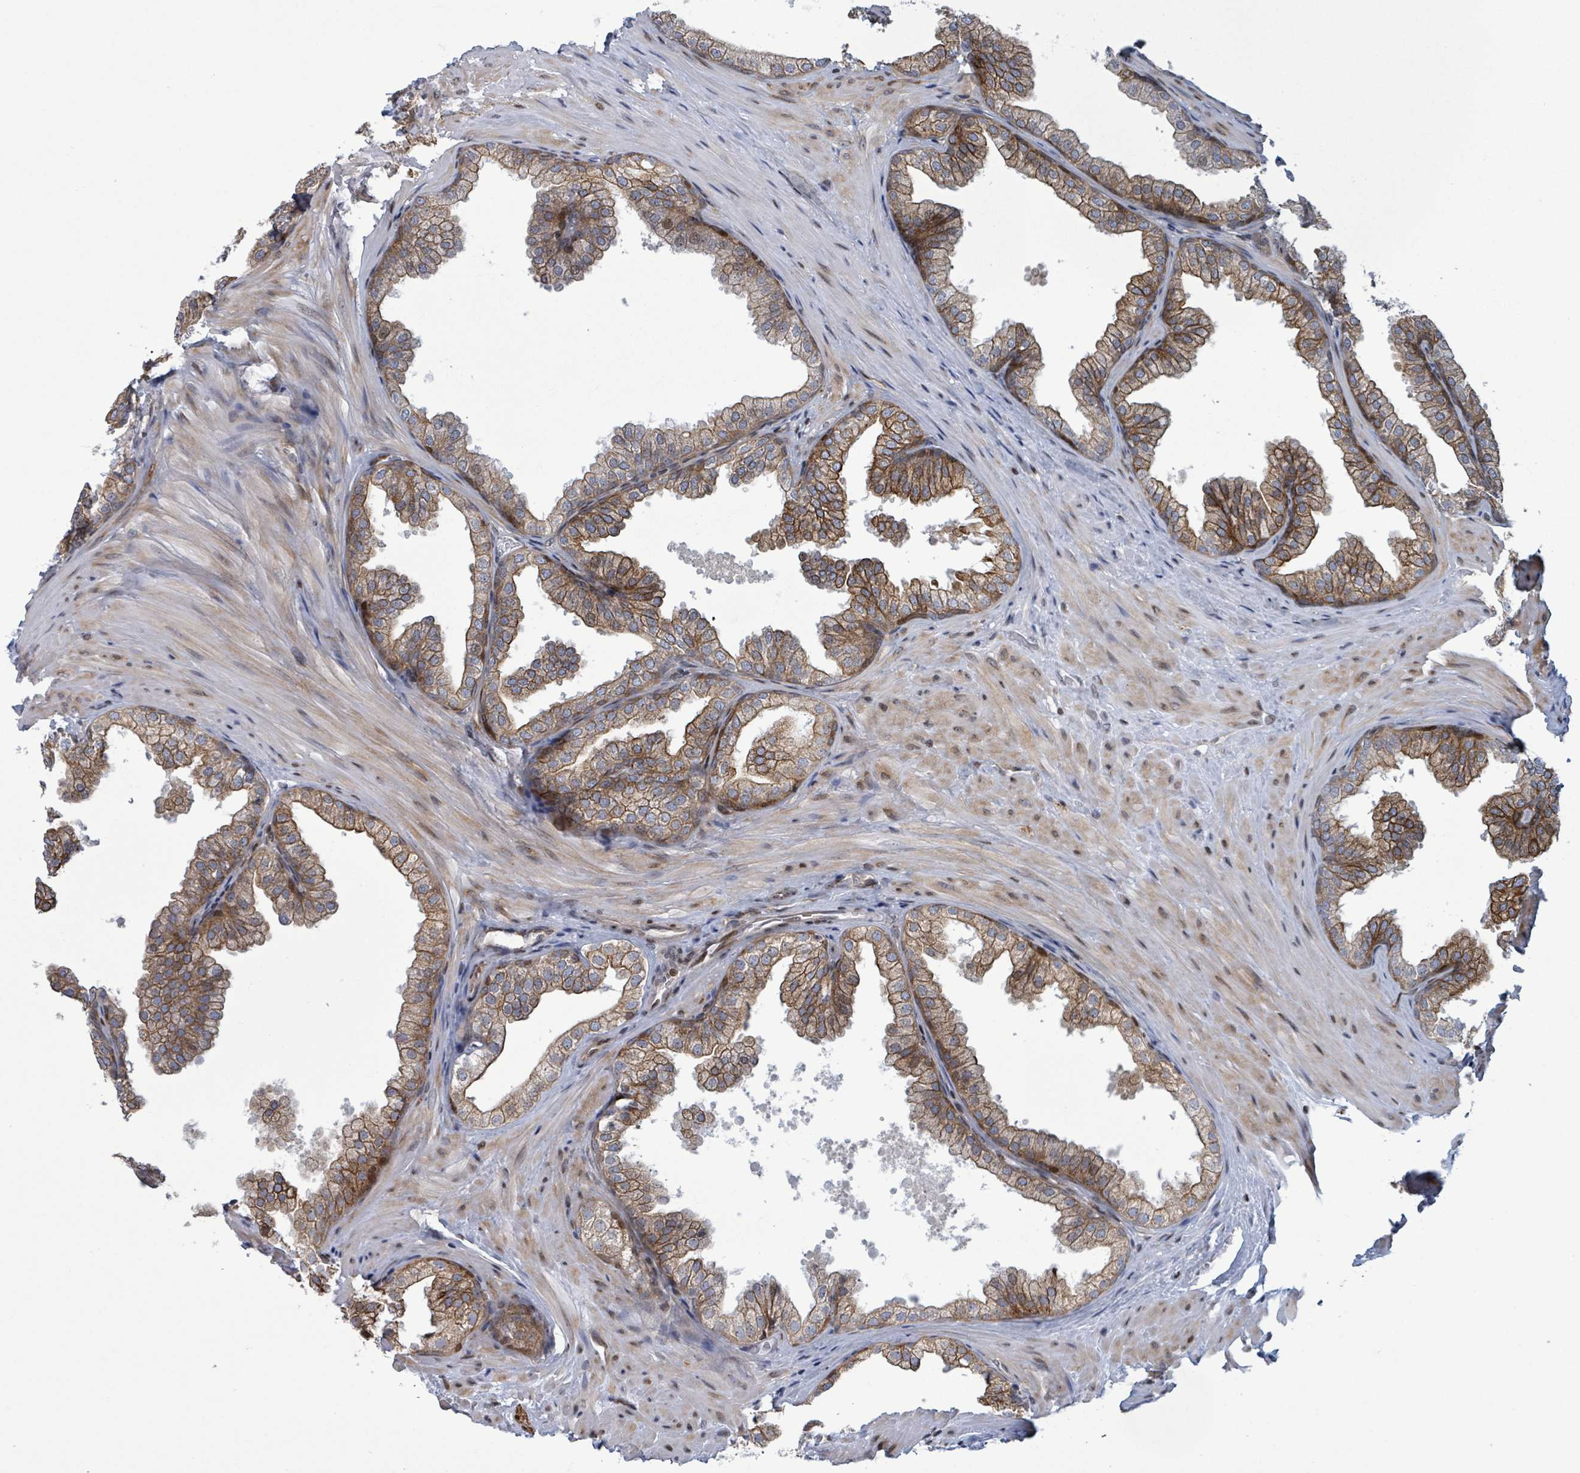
{"staining": {"intensity": "moderate", "quantity": "25%-75%", "location": "cytoplasmic/membranous,nuclear"}, "tissue": "prostate", "cell_type": "Glandular cells", "image_type": "normal", "snomed": [{"axis": "morphology", "description": "Normal tissue, NOS"}, {"axis": "topography", "description": "Prostate"}], "caption": "Immunohistochemistry staining of normal prostate, which shows medium levels of moderate cytoplasmic/membranous,nuclear expression in approximately 25%-75% of glandular cells indicating moderate cytoplasmic/membranous,nuclear protein staining. The staining was performed using DAB (3,3'-diaminobenzidine) (brown) for protein detection and nuclei were counterstained in hematoxylin (blue).", "gene": "FNDC4", "patient": {"sex": "male", "age": 37}}